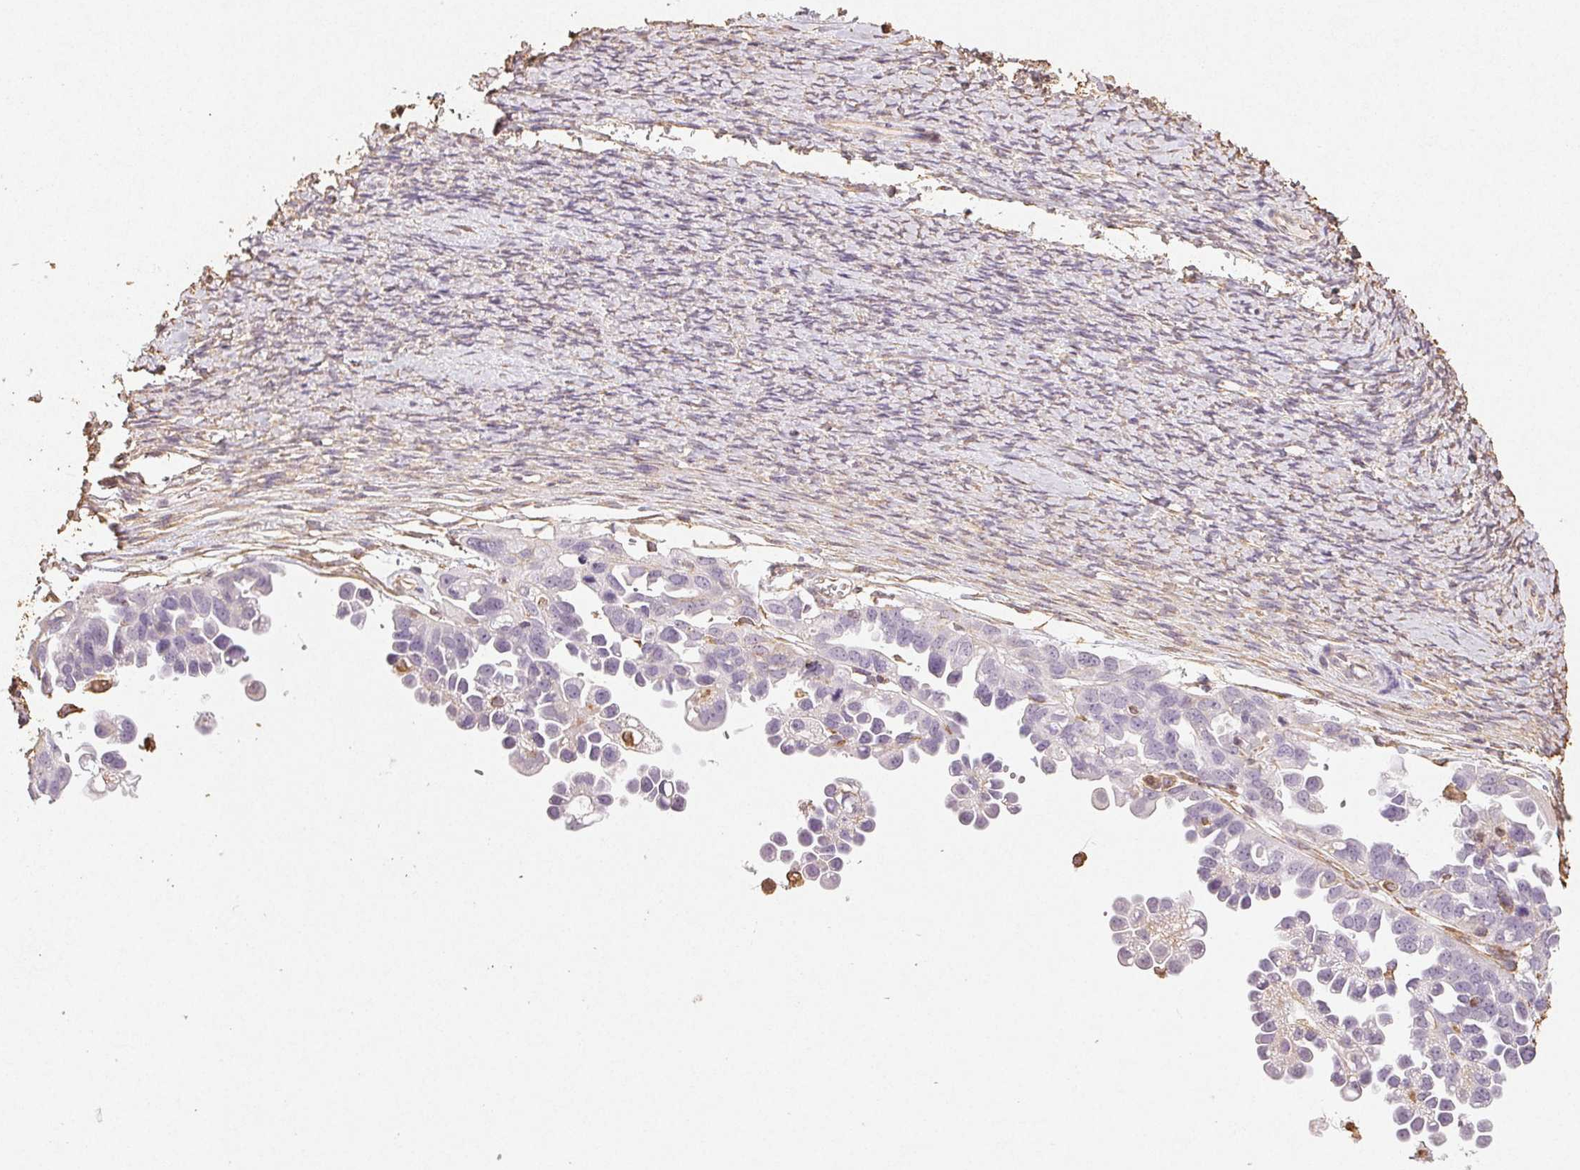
{"staining": {"intensity": "negative", "quantity": "none", "location": "none"}, "tissue": "ovarian cancer", "cell_type": "Tumor cells", "image_type": "cancer", "snomed": [{"axis": "morphology", "description": "Cystadenocarcinoma, serous, NOS"}, {"axis": "topography", "description": "Ovary"}], "caption": "Immunohistochemical staining of human ovarian cancer reveals no significant staining in tumor cells.", "gene": "COL7A1", "patient": {"sex": "female", "age": 53}}